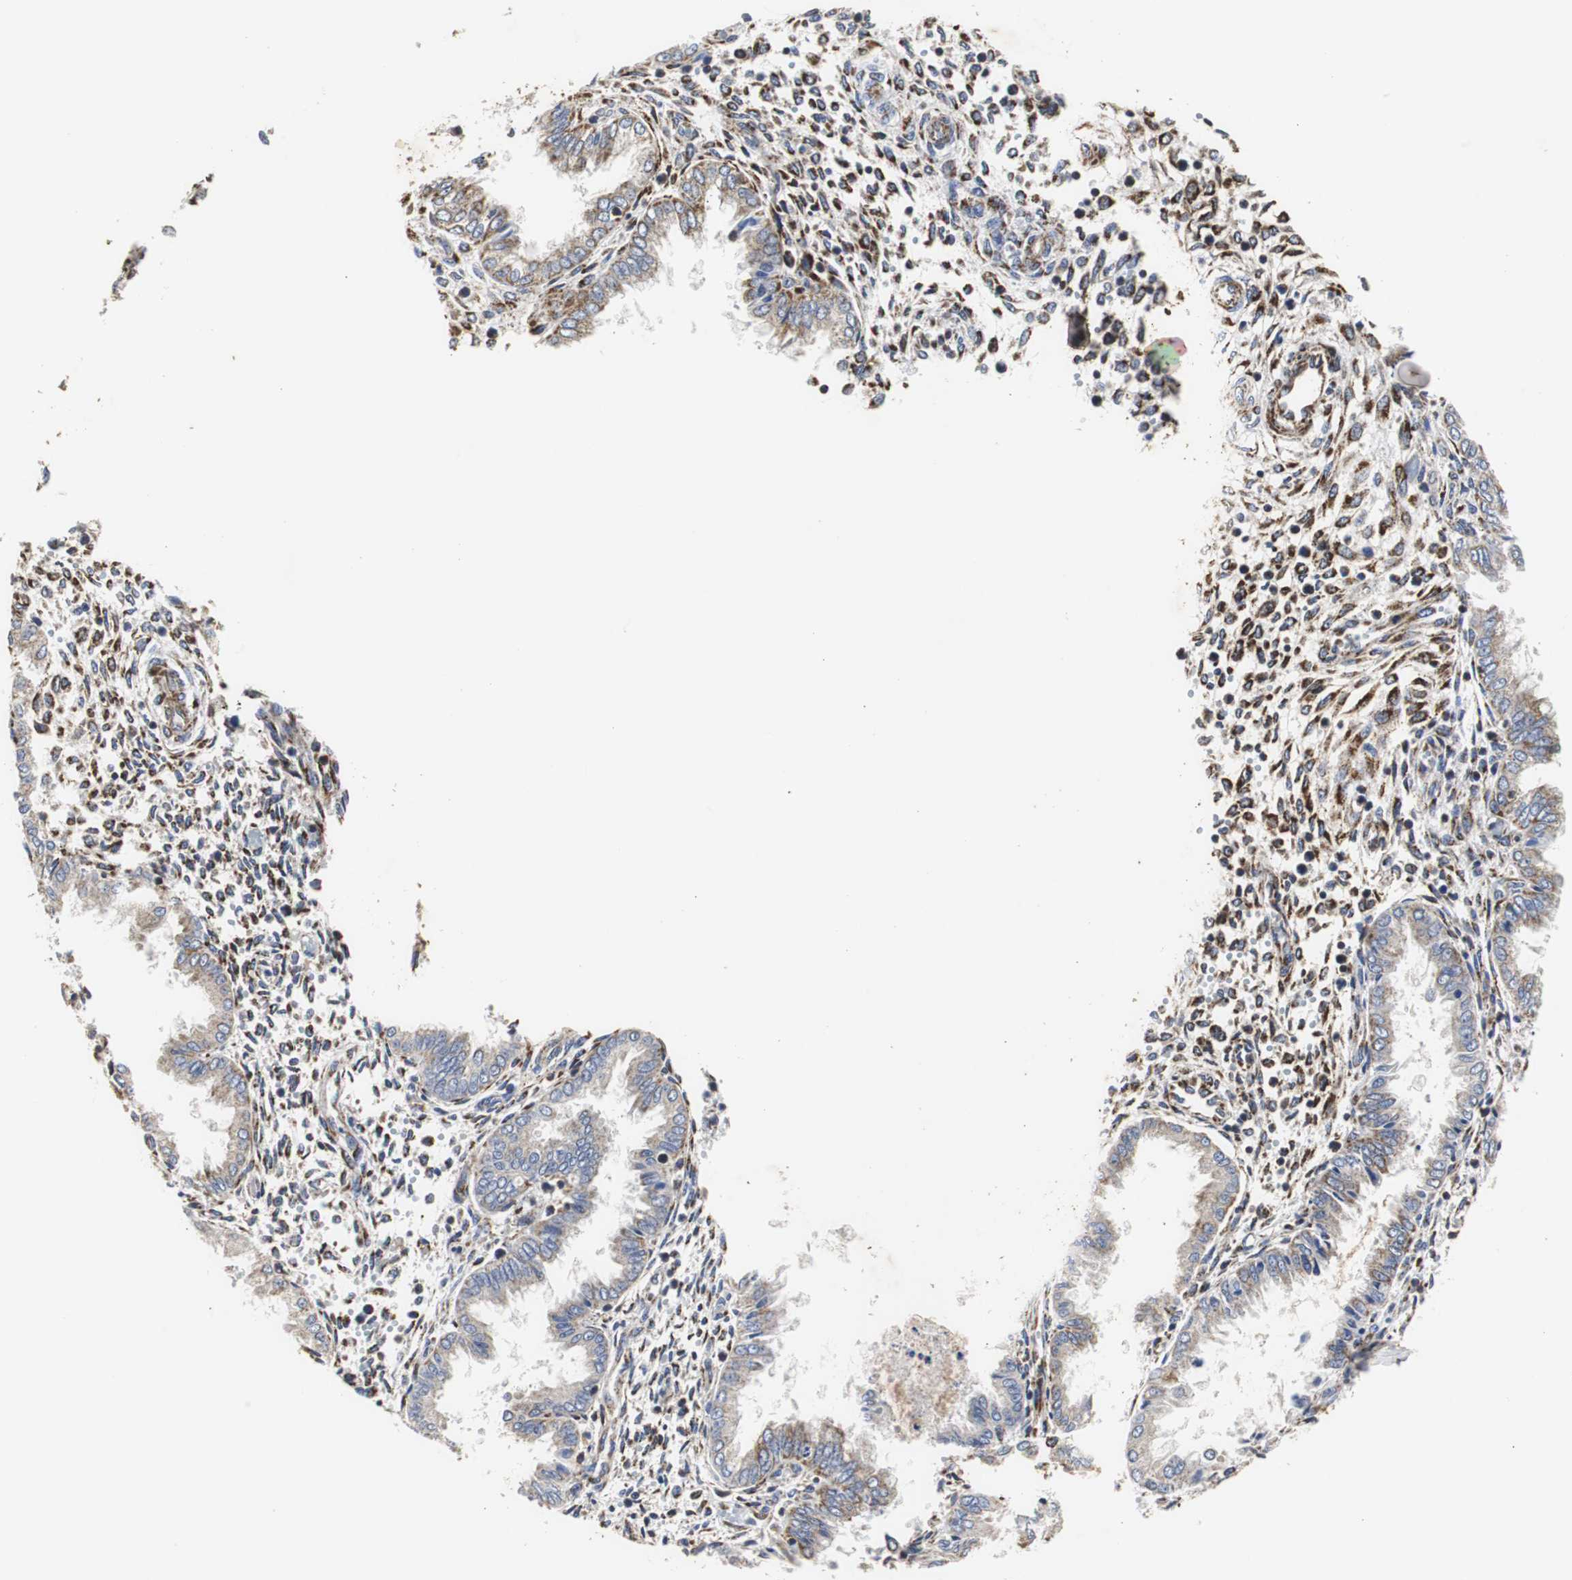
{"staining": {"intensity": "moderate", "quantity": "25%-75%", "location": "cytoplasmic/membranous"}, "tissue": "endometrium", "cell_type": "Cells in endometrial stroma", "image_type": "normal", "snomed": [{"axis": "morphology", "description": "Normal tissue, NOS"}, {"axis": "topography", "description": "Endometrium"}], "caption": "Immunohistochemical staining of normal endometrium demonstrates moderate cytoplasmic/membranous protein expression in approximately 25%-75% of cells in endometrial stroma. (DAB = brown stain, brightfield microscopy at high magnification).", "gene": "HSD17B10", "patient": {"sex": "female", "age": 33}}